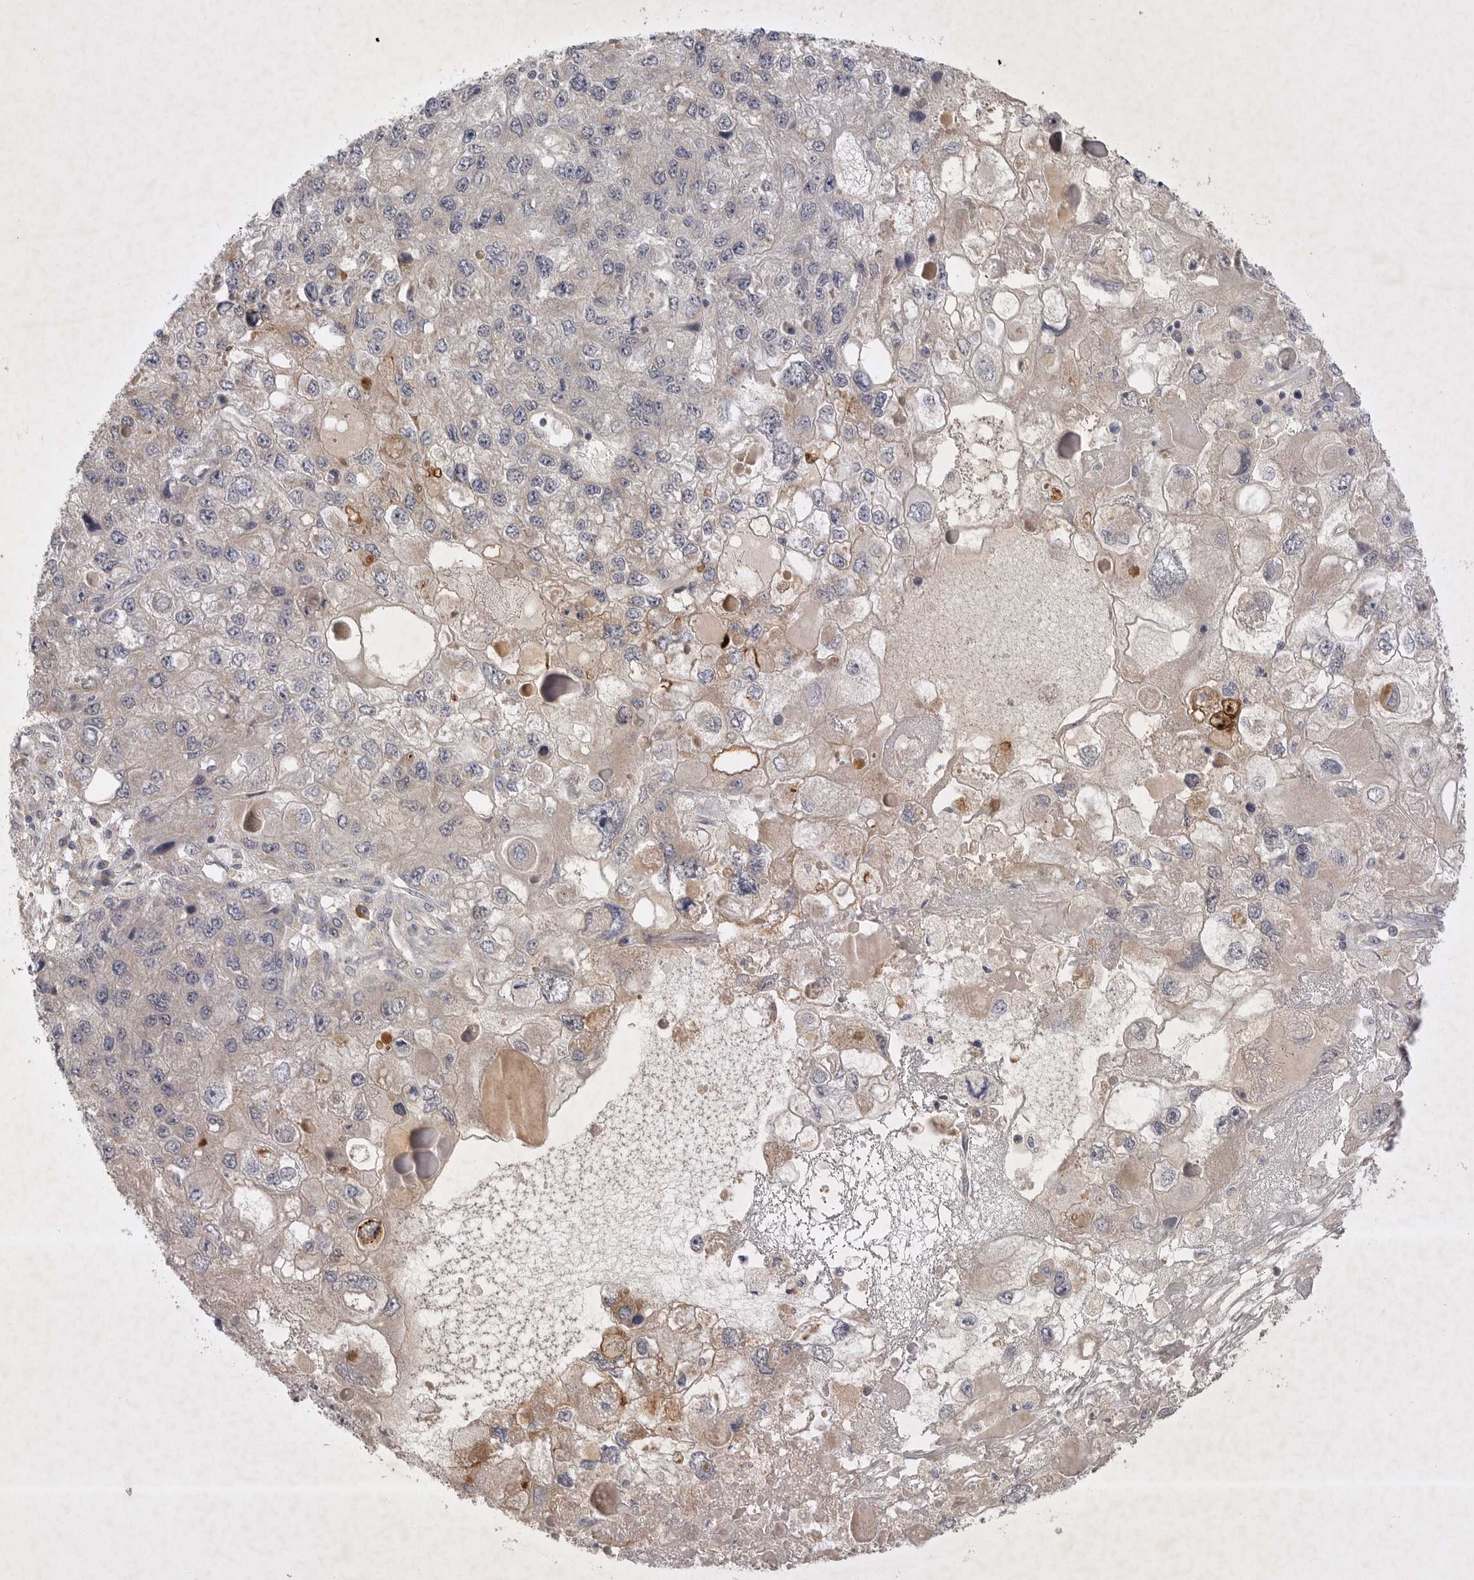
{"staining": {"intensity": "weak", "quantity": "<25%", "location": "cytoplasmic/membranous"}, "tissue": "endometrial cancer", "cell_type": "Tumor cells", "image_type": "cancer", "snomed": [{"axis": "morphology", "description": "Adenocarcinoma, NOS"}, {"axis": "topography", "description": "Endometrium"}], "caption": "There is no significant expression in tumor cells of endometrial adenocarcinoma.", "gene": "PTPDC1", "patient": {"sex": "female", "age": 49}}